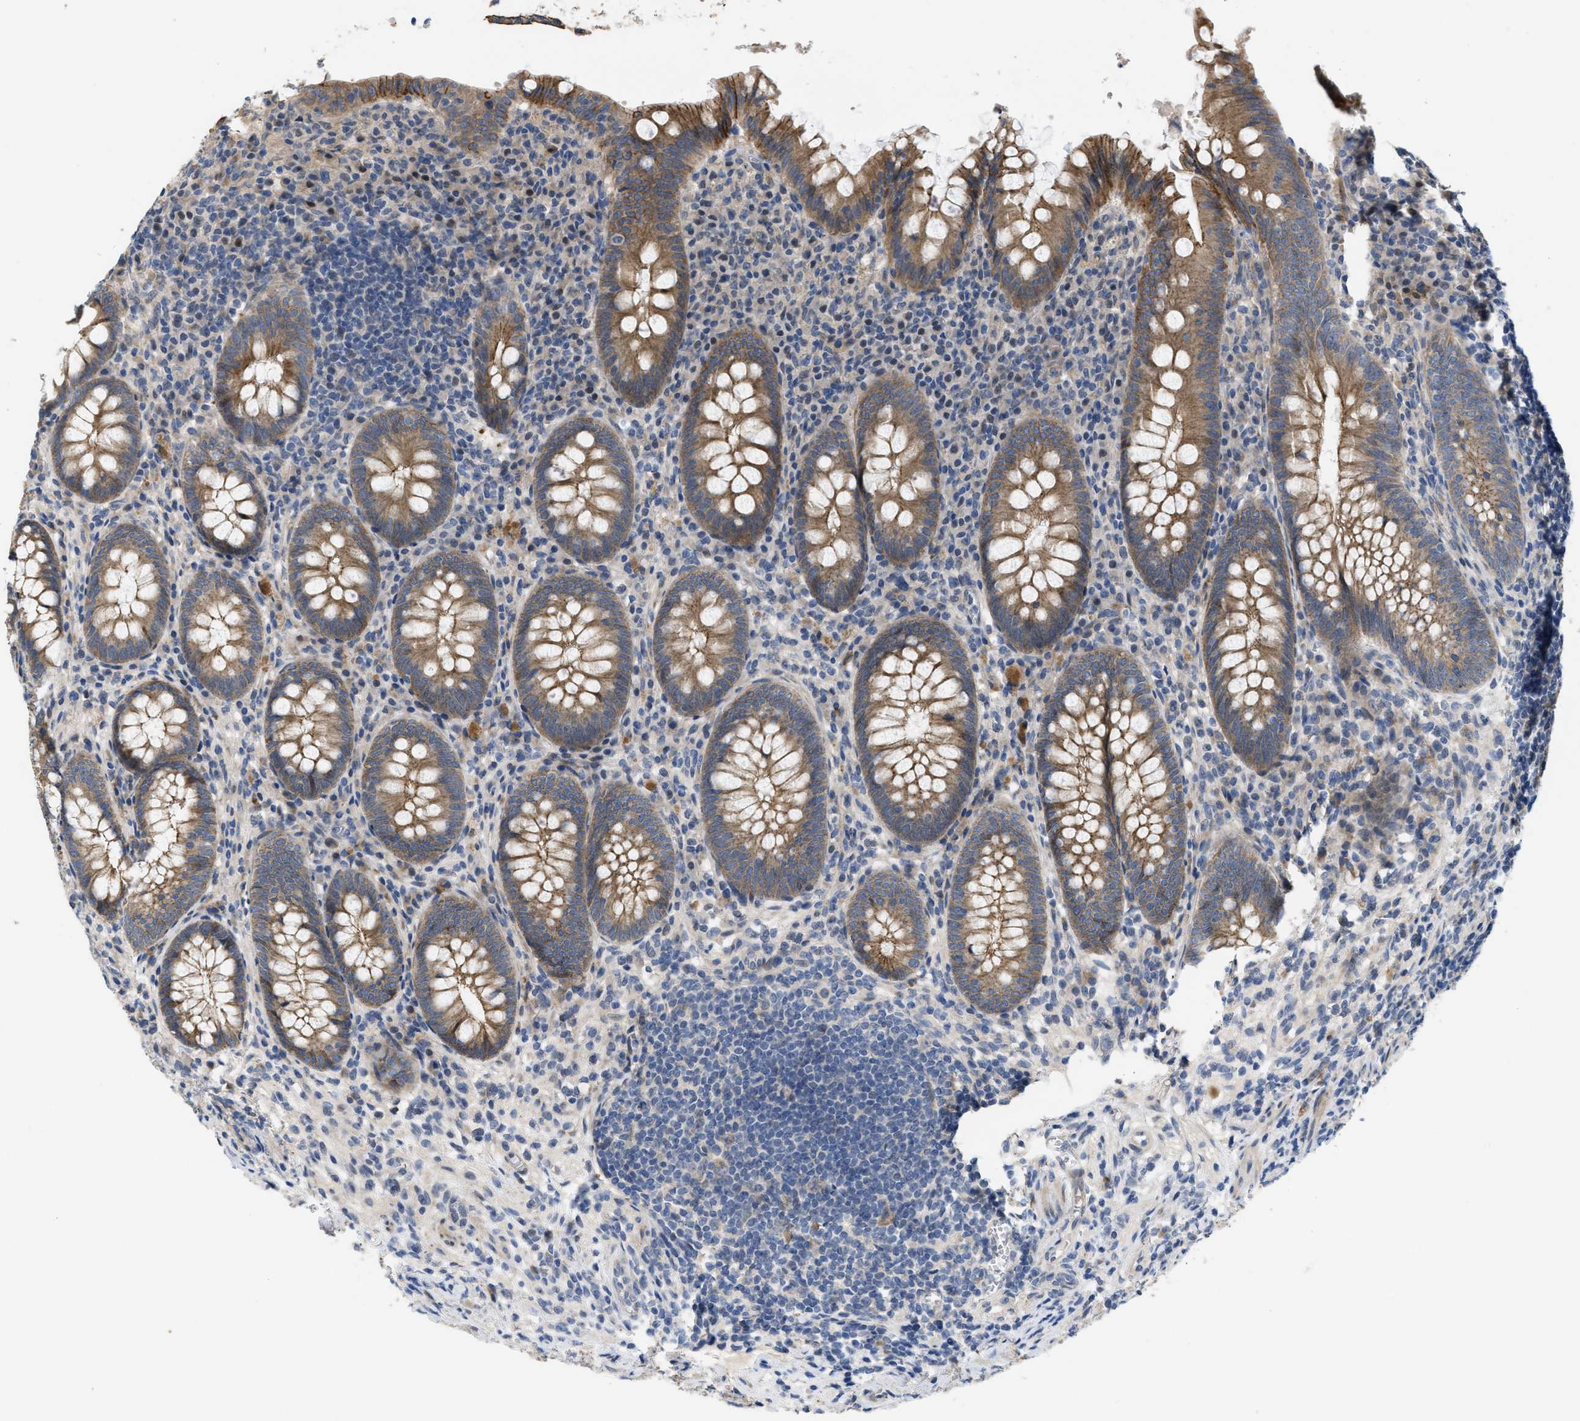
{"staining": {"intensity": "moderate", "quantity": ">75%", "location": "cytoplasmic/membranous"}, "tissue": "appendix", "cell_type": "Glandular cells", "image_type": "normal", "snomed": [{"axis": "morphology", "description": "Normal tissue, NOS"}, {"axis": "topography", "description": "Appendix"}], "caption": "Glandular cells show medium levels of moderate cytoplasmic/membranous expression in about >75% of cells in normal appendix.", "gene": "CDPF1", "patient": {"sex": "male", "age": 56}}